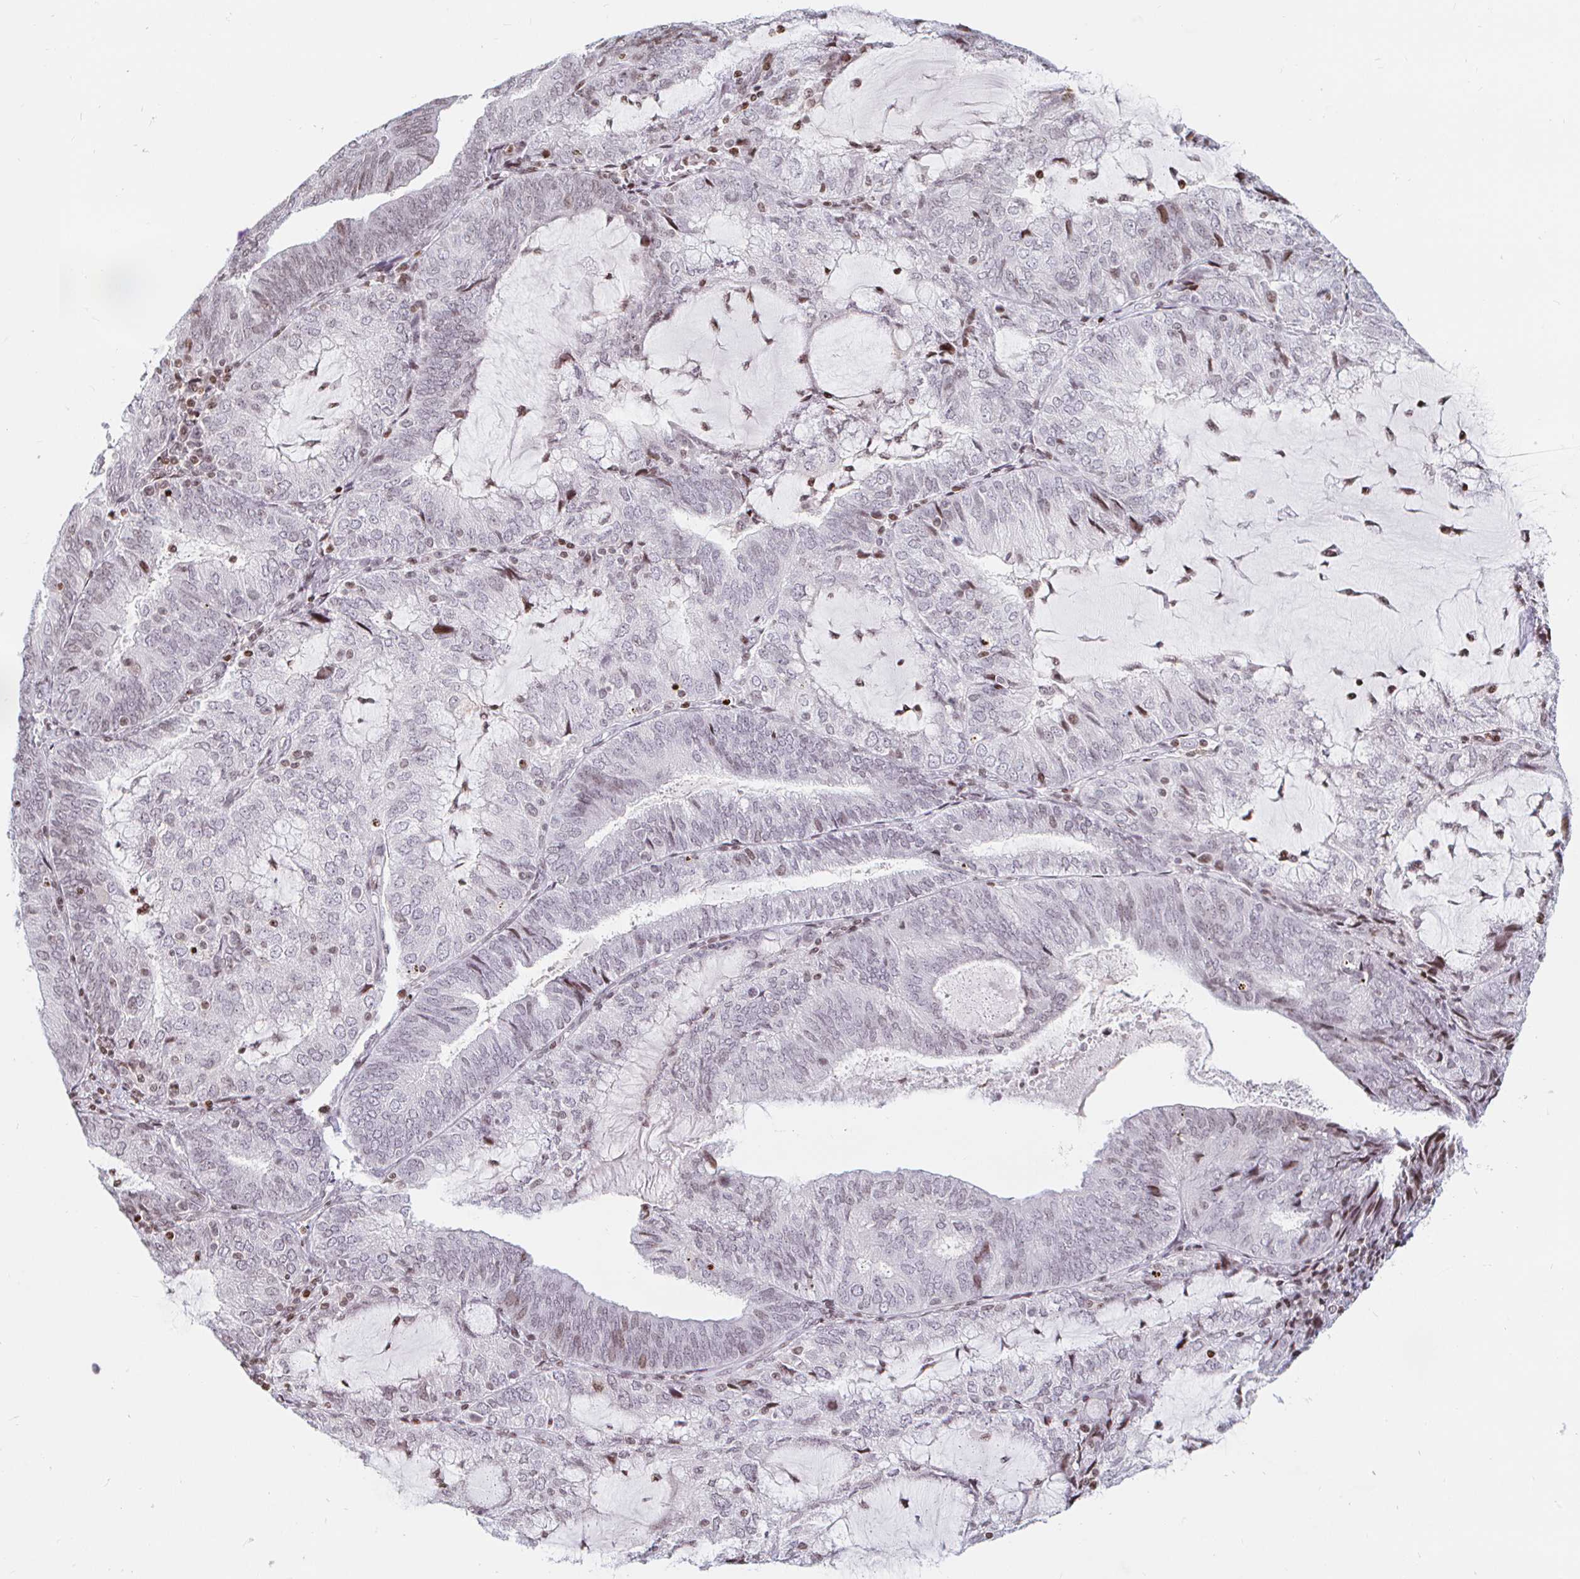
{"staining": {"intensity": "moderate", "quantity": "<25%", "location": "nuclear"}, "tissue": "endometrial cancer", "cell_type": "Tumor cells", "image_type": "cancer", "snomed": [{"axis": "morphology", "description": "Adenocarcinoma, NOS"}, {"axis": "topography", "description": "Endometrium"}], "caption": "The photomicrograph exhibits staining of adenocarcinoma (endometrial), revealing moderate nuclear protein staining (brown color) within tumor cells.", "gene": "HOXC10", "patient": {"sex": "female", "age": 81}}